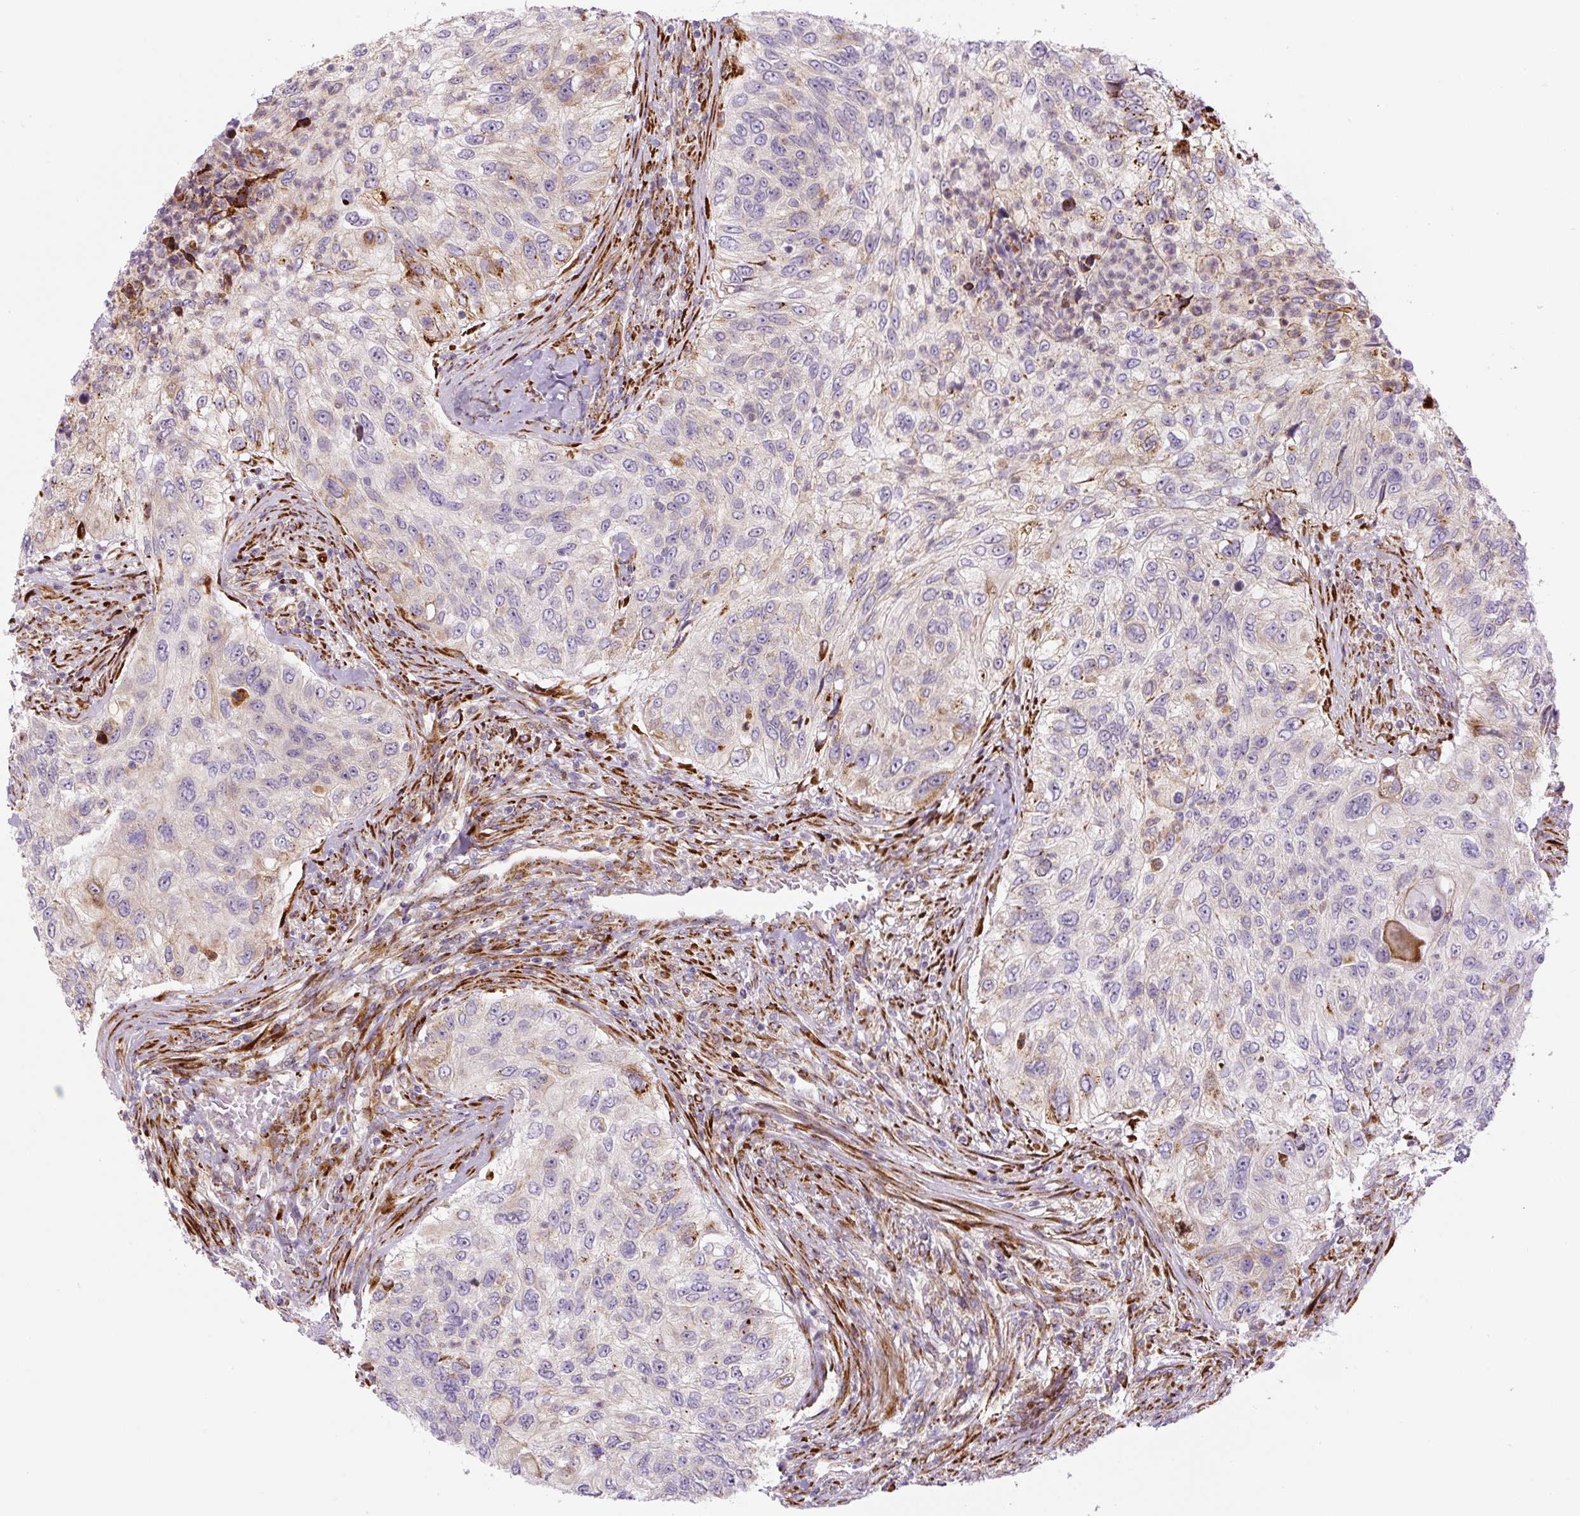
{"staining": {"intensity": "moderate", "quantity": "<25%", "location": "cytoplasmic/membranous"}, "tissue": "urothelial cancer", "cell_type": "Tumor cells", "image_type": "cancer", "snomed": [{"axis": "morphology", "description": "Urothelial carcinoma, High grade"}, {"axis": "topography", "description": "Urinary bladder"}], "caption": "DAB immunohistochemical staining of urothelial carcinoma (high-grade) reveals moderate cytoplasmic/membranous protein positivity in approximately <25% of tumor cells. (DAB (3,3'-diaminobenzidine) IHC with brightfield microscopy, high magnification).", "gene": "DISP3", "patient": {"sex": "female", "age": 60}}